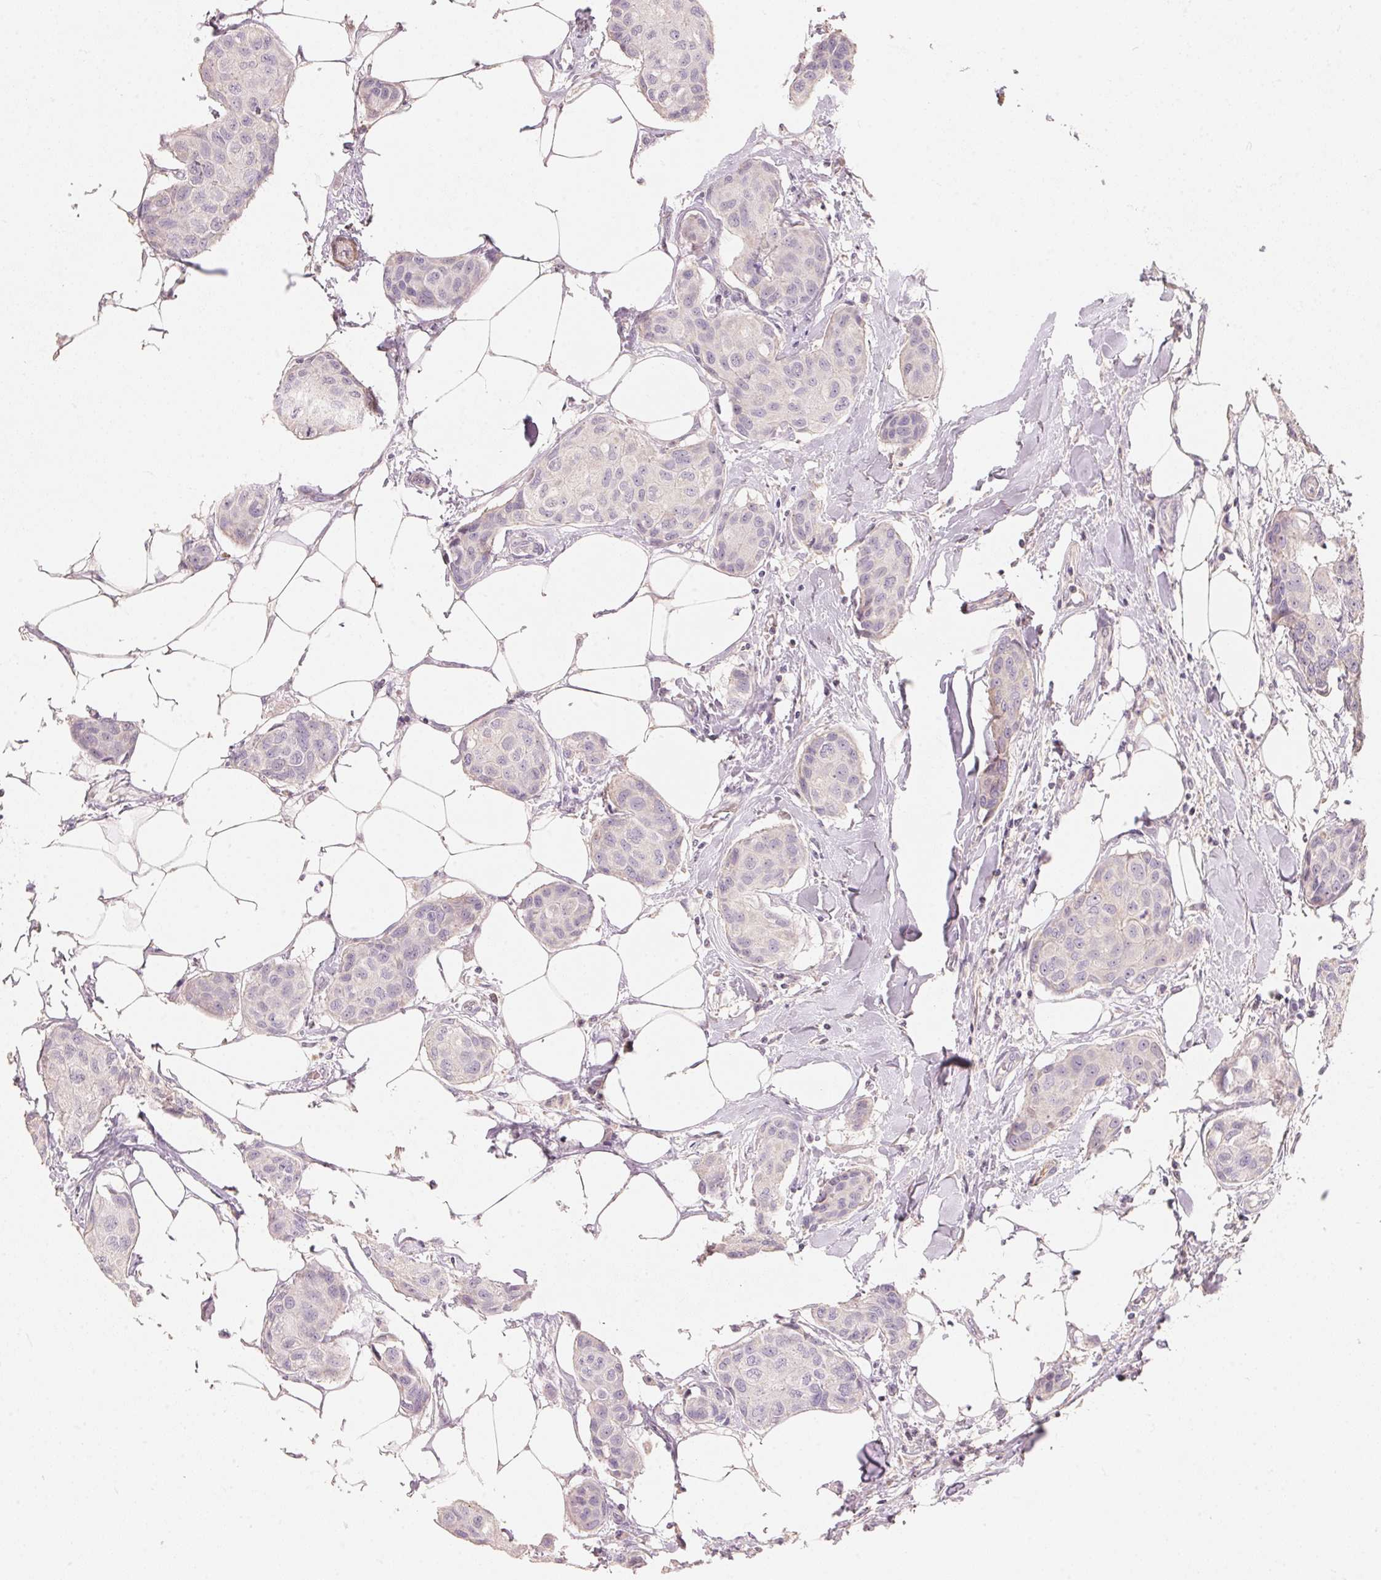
{"staining": {"intensity": "negative", "quantity": "none", "location": "none"}, "tissue": "breast cancer", "cell_type": "Tumor cells", "image_type": "cancer", "snomed": [{"axis": "morphology", "description": "Duct carcinoma"}, {"axis": "topography", "description": "Breast"}], "caption": "DAB (3,3'-diaminobenzidine) immunohistochemical staining of human intraductal carcinoma (breast) shows no significant staining in tumor cells.", "gene": "TP53AIP1", "patient": {"sex": "female", "age": 80}}